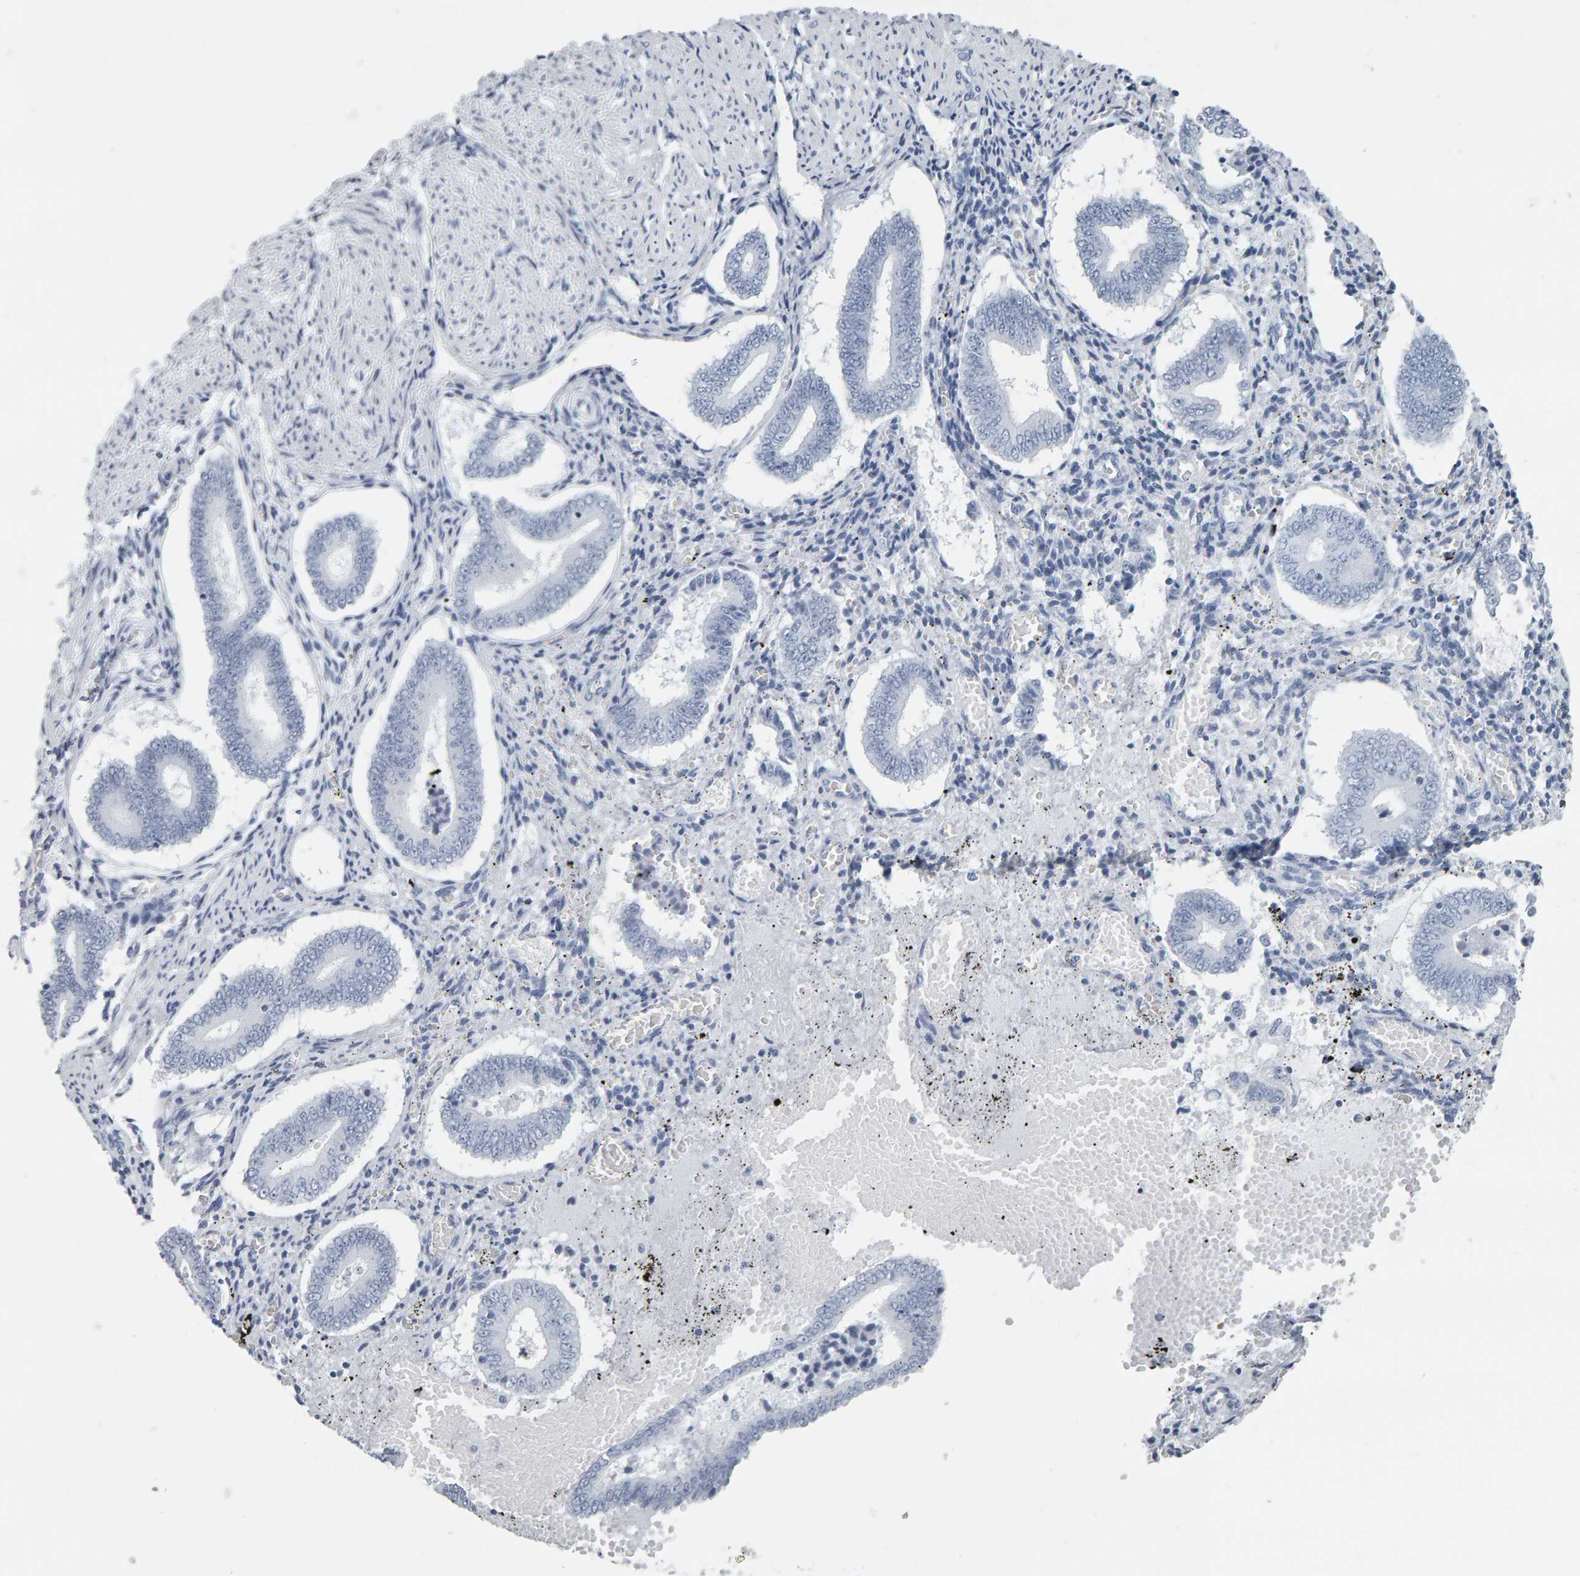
{"staining": {"intensity": "negative", "quantity": "none", "location": "none"}, "tissue": "endometrium", "cell_type": "Cells in endometrial stroma", "image_type": "normal", "snomed": [{"axis": "morphology", "description": "Normal tissue, NOS"}, {"axis": "topography", "description": "Endometrium"}], "caption": "High power microscopy histopathology image of an IHC histopathology image of normal endometrium, revealing no significant positivity in cells in endometrial stroma.", "gene": "SPACA3", "patient": {"sex": "female", "age": 42}}